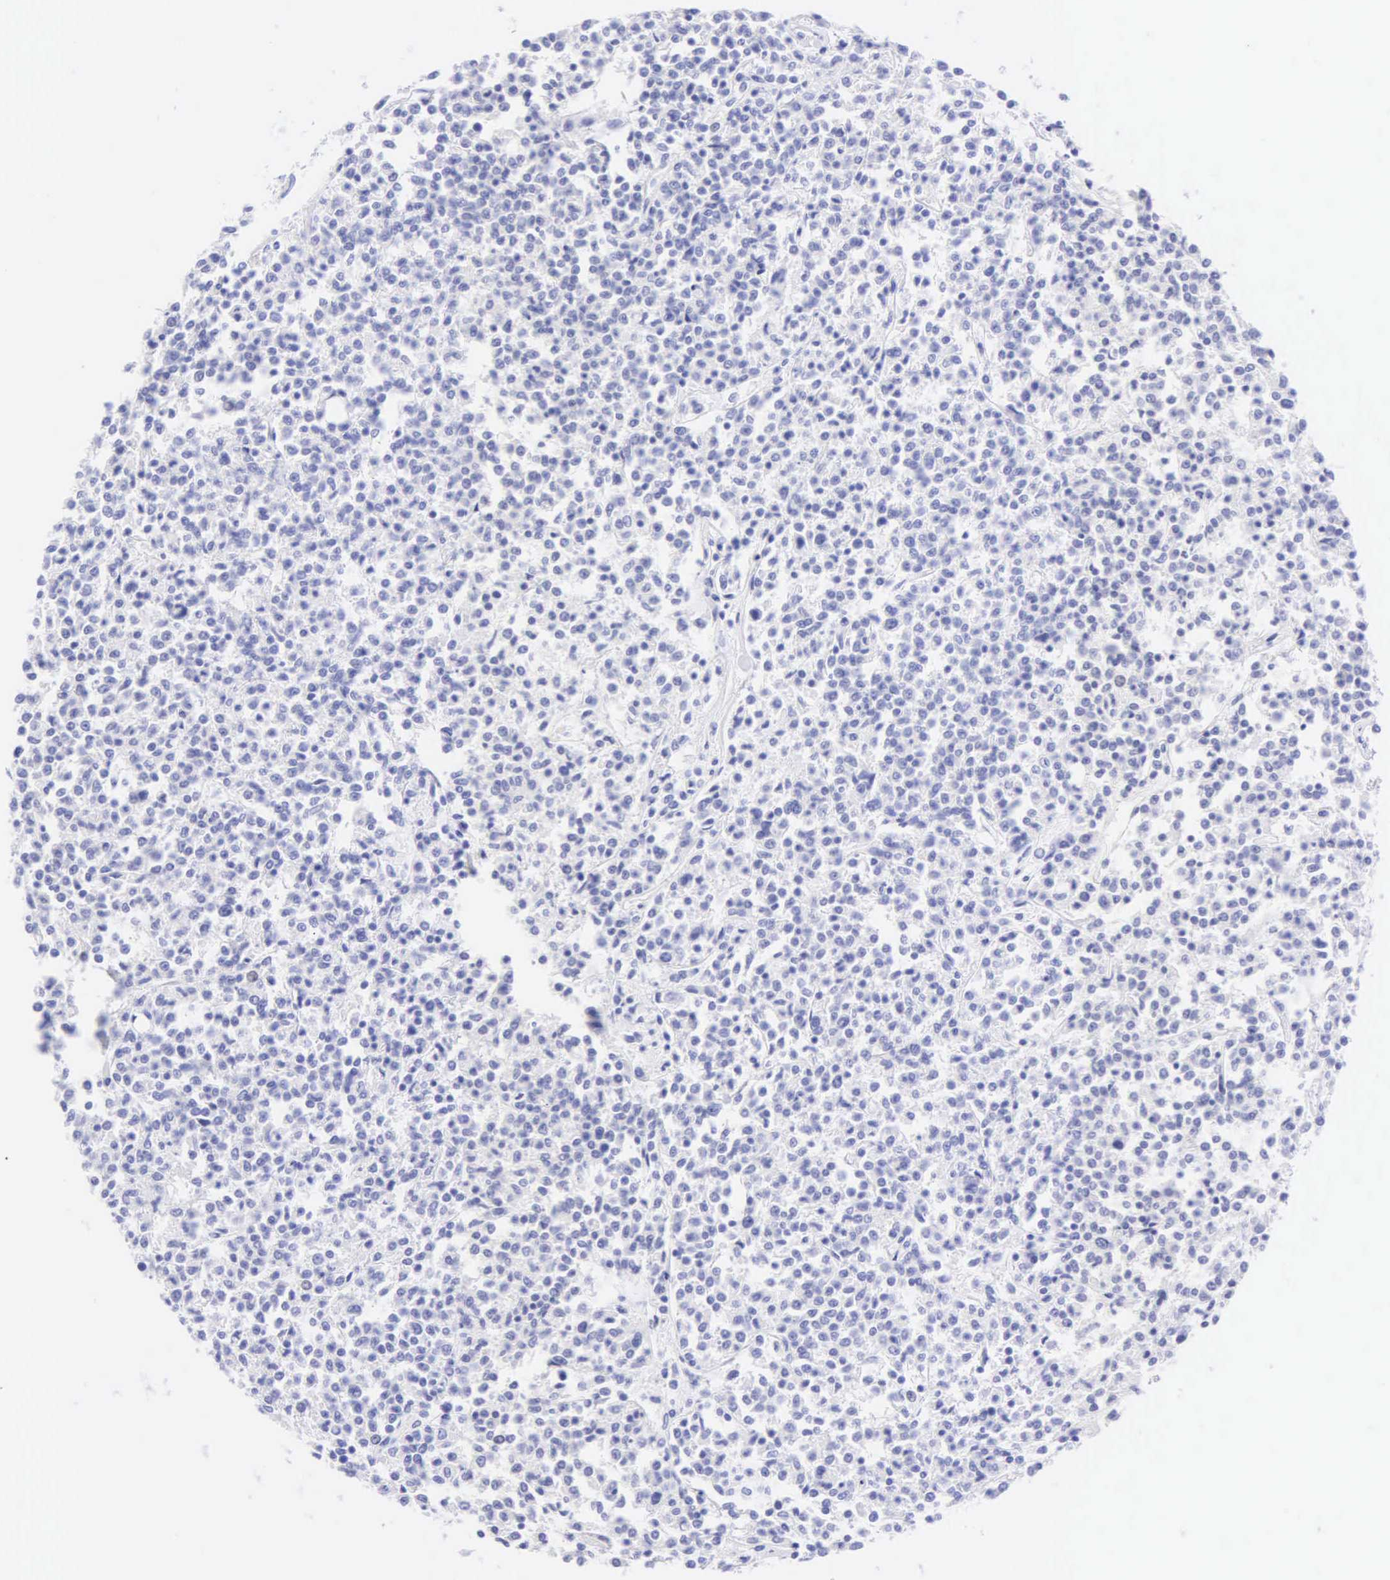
{"staining": {"intensity": "negative", "quantity": "none", "location": "none"}, "tissue": "lymphoma", "cell_type": "Tumor cells", "image_type": "cancer", "snomed": [{"axis": "morphology", "description": "Malignant lymphoma, non-Hodgkin's type, Low grade"}, {"axis": "topography", "description": "Small intestine"}], "caption": "An image of low-grade malignant lymphoma, non-Hodgkin's type stained for a protein shows no brown staining in tumor cells.", "gene": "DES", "patient": {"sex": "female", "age": 59}}